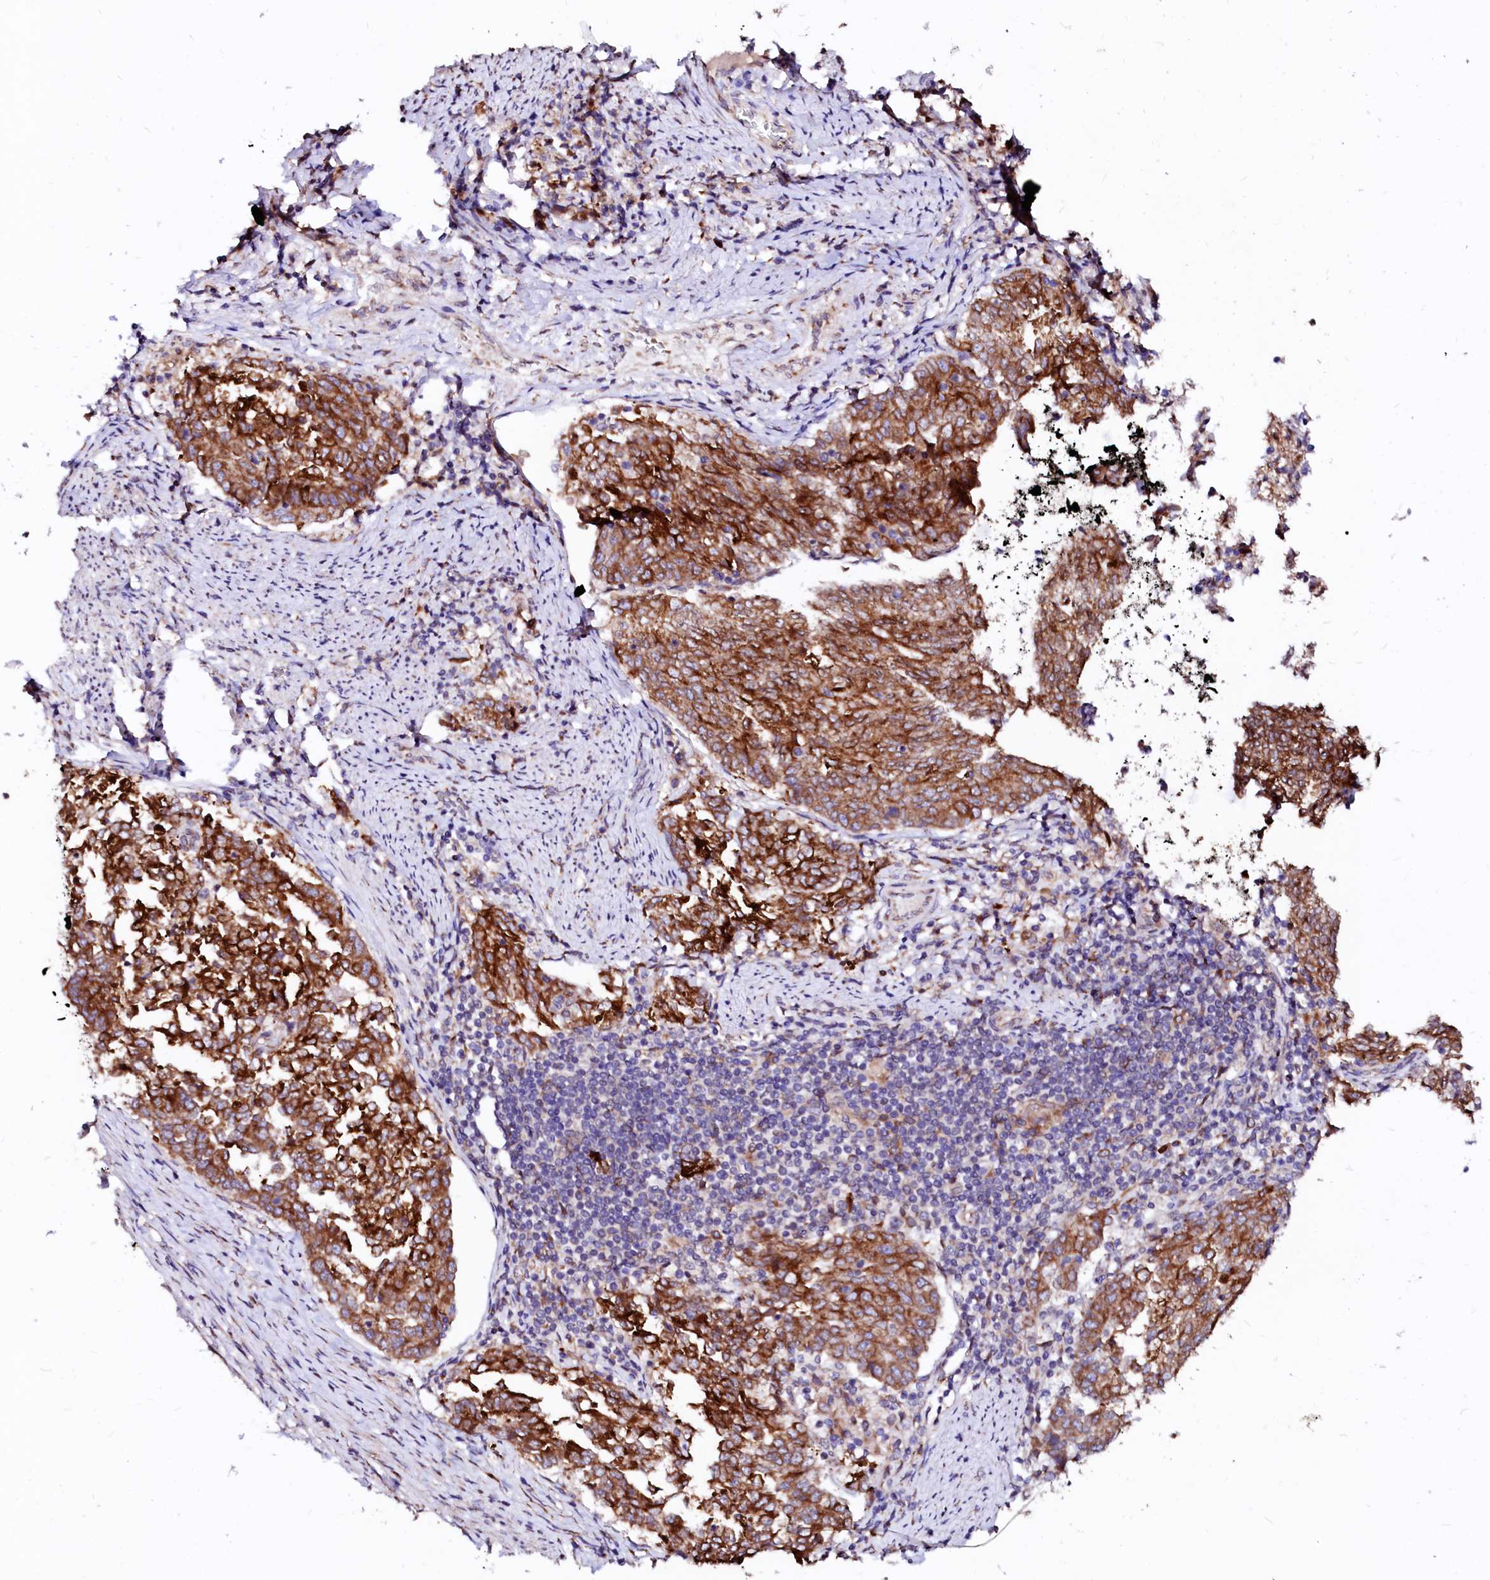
{"staining": {"intensity": "strong", "quantity": ">75%", "location": "cytoplasmic/membranous"}, "tissue": "endometrial cancer", "cell_type": "Tumor cells", "image_type": "cancer", "snomed": [{"axis": "morphology", "description": "Adenocarcinoma, NOS"}, {"axis": "topography", "description": "Endometrium"}], "caption": "A brown stain shows strong cytoplasmic/membranous positivity of a protein in human adenocarcinoma (endometrial) tumor cells.", "gene": "LMAN1", "patient": {"sex": "female", "age": 80}}